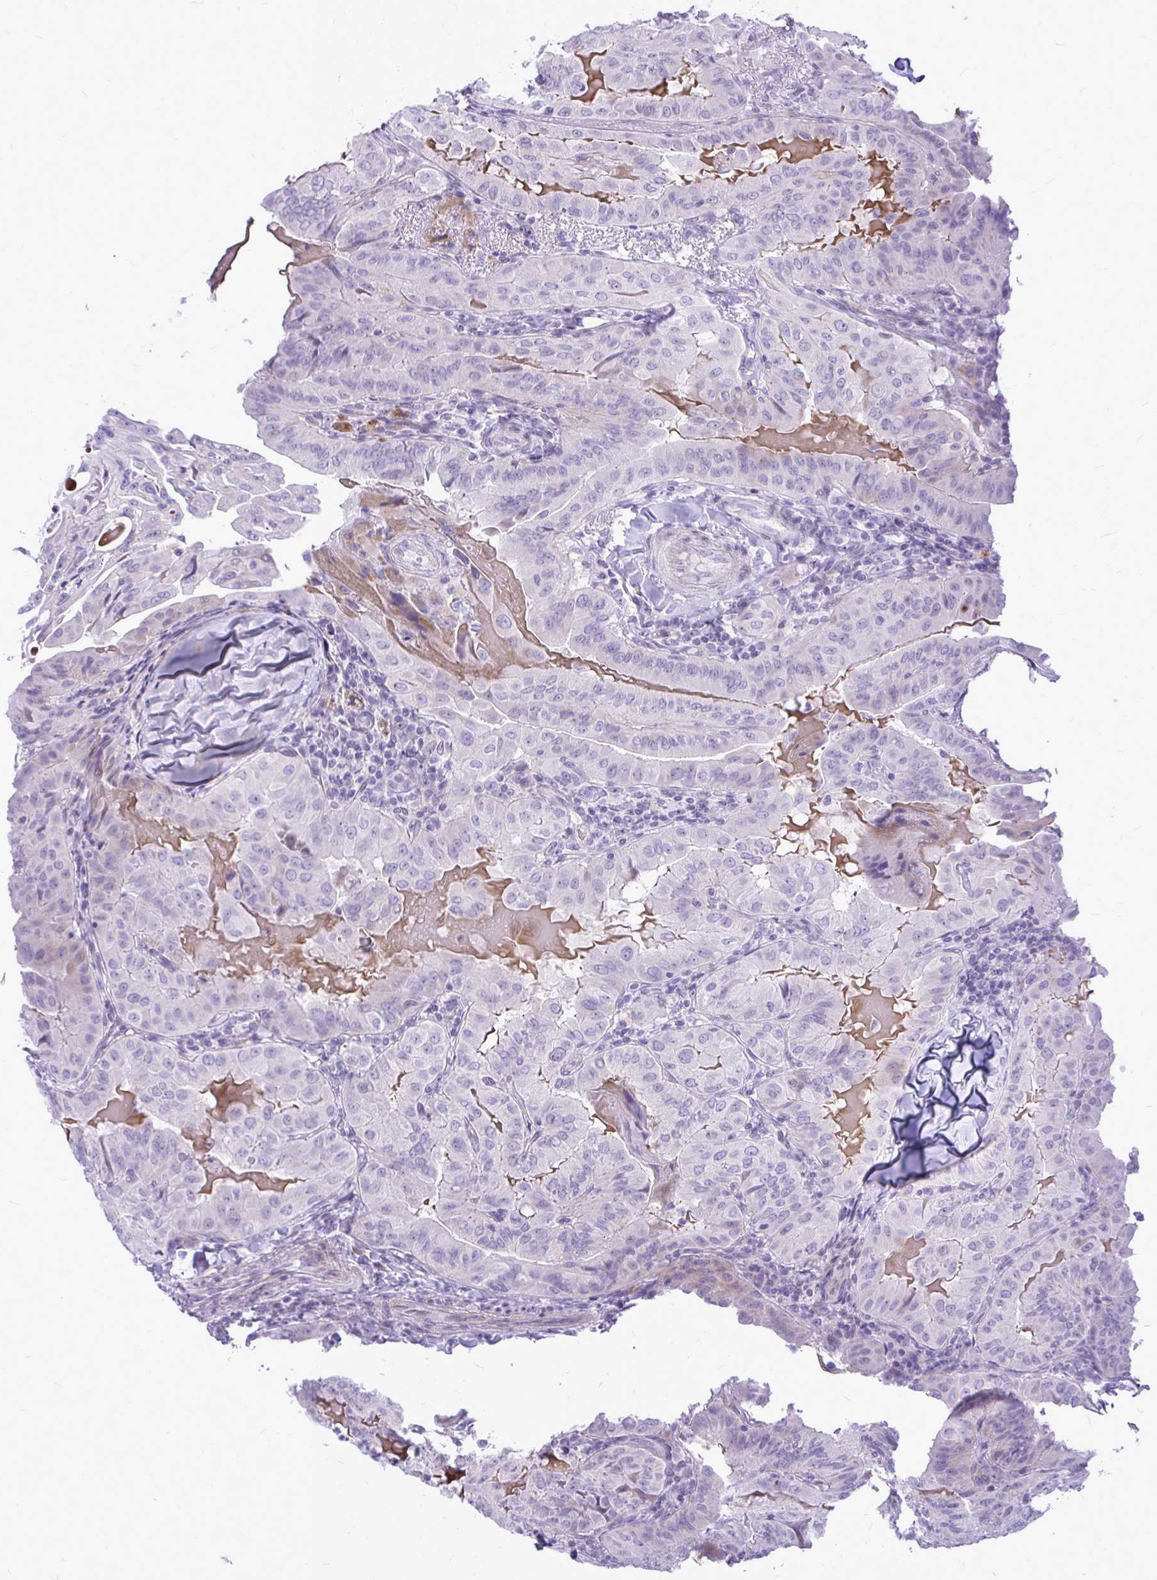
{"staining": {"intensity": "negative", "quantity": "none", "location": "none"}, "tissue": "thyroid cancer", "cell_type": "Tumor cells", "image_type": "cancer", "snomed": [{"axis": "morphology", "description": "Papillary adenocarcinoma, NOS"}, {"axis": "topography", "description": "Thyroid gland"}], "caption": "The micrograph displays no staining of tumor cells in thyroid papillary adenocarcinoma.", "gene": "ZSCAN25", "patient": {"sex": "female", "age": 68}}